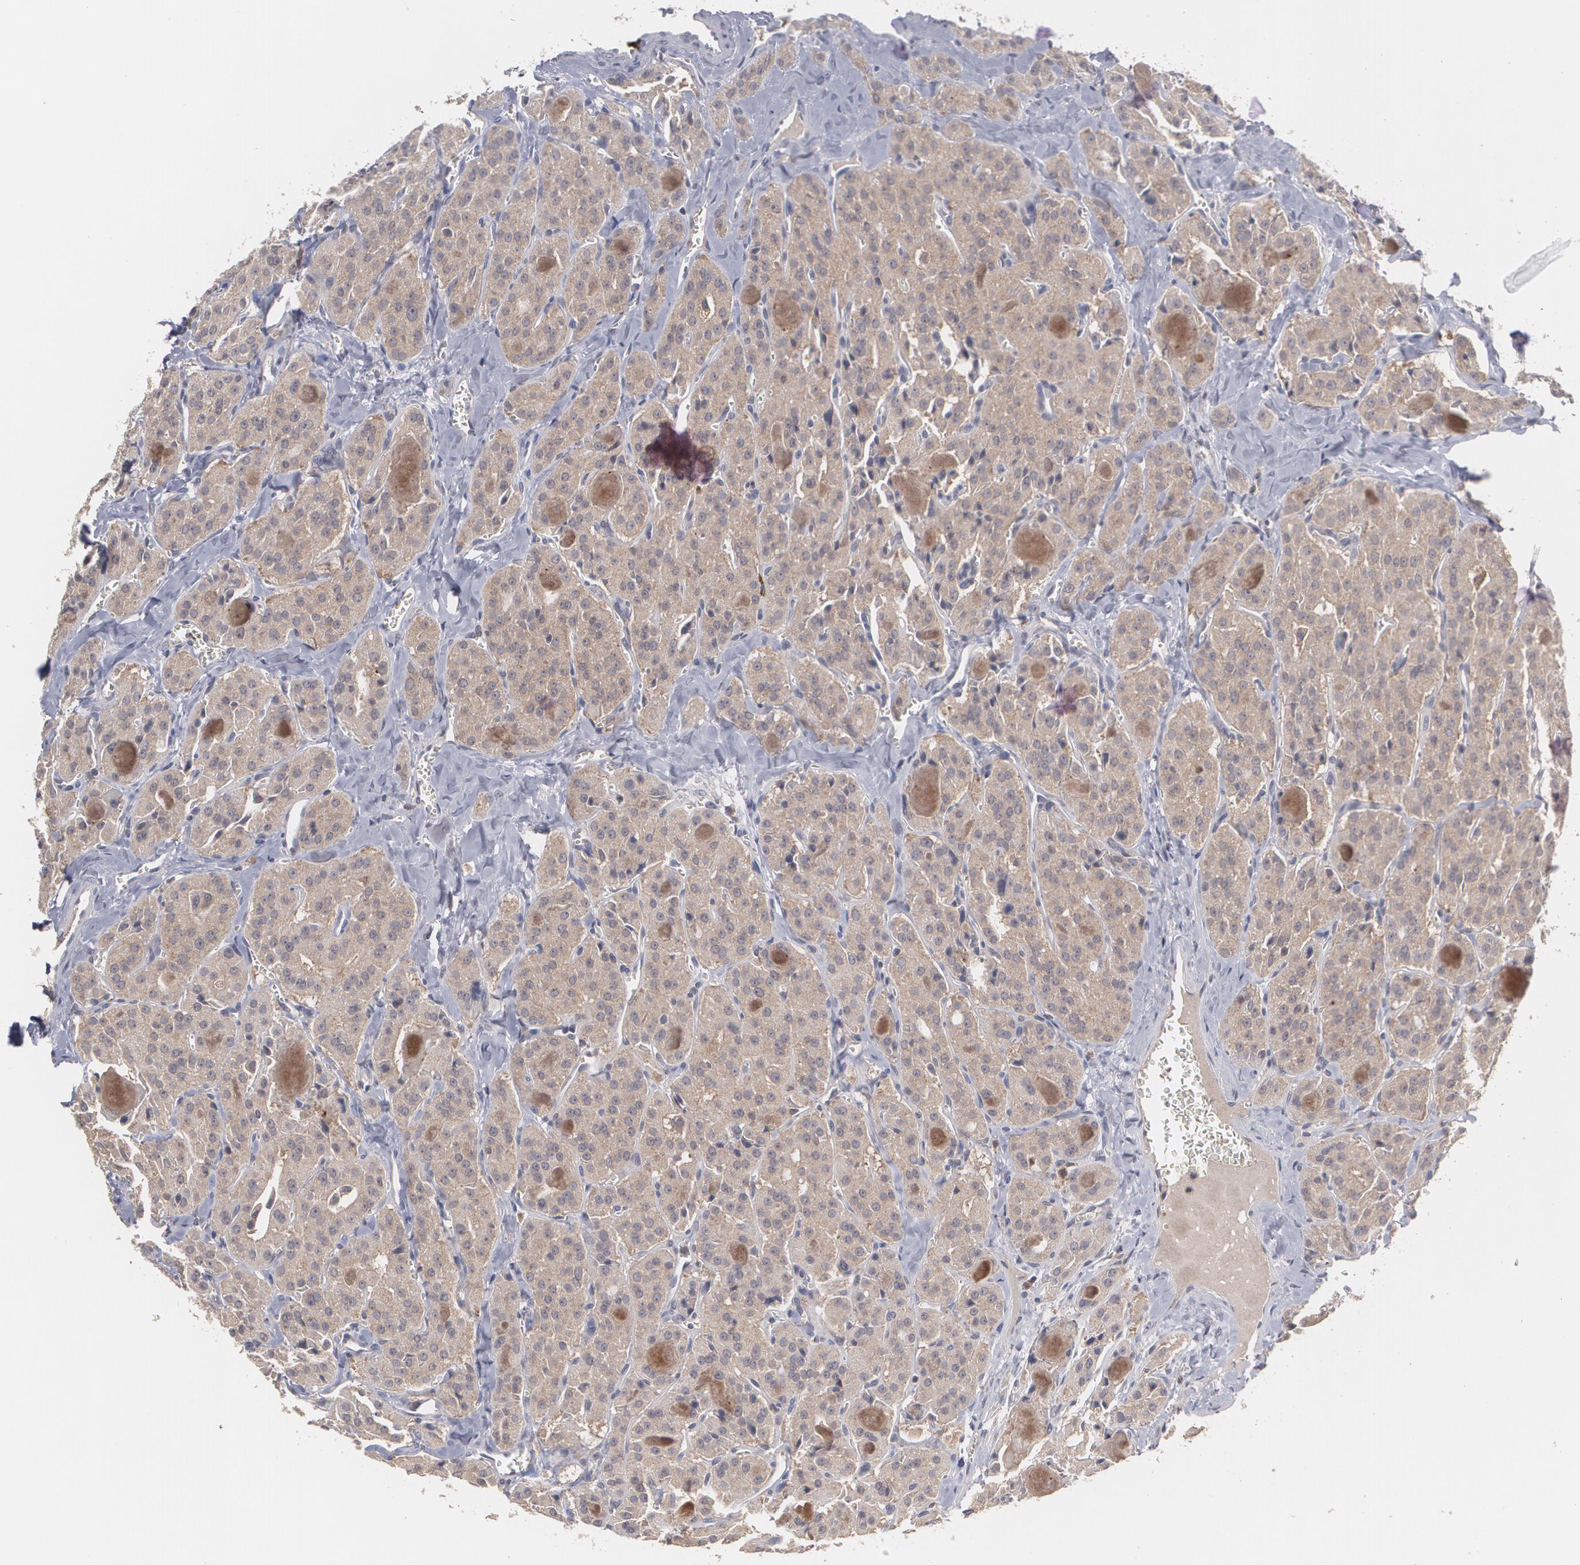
{"staining": {"intensity": "moderate", "quantity": ">75%", "location": "cytoplasmic/membranous"}, "tissue": "thyroid cancer", "cell_type": "Tumor cells", "image_type": "cancer", "snomed": [{"axis": "morphology", "description": "Carcinoma, NOS"}, {"axis": "topography", "description": "Thyroid gland"}], "caption": "Moderate cytoplasmic/membranous staining is seen in approximately >75% of tumor cells in thyroid cancer.", "gene": "ARF6", "patient": {"sex": "male", "age": 76}}